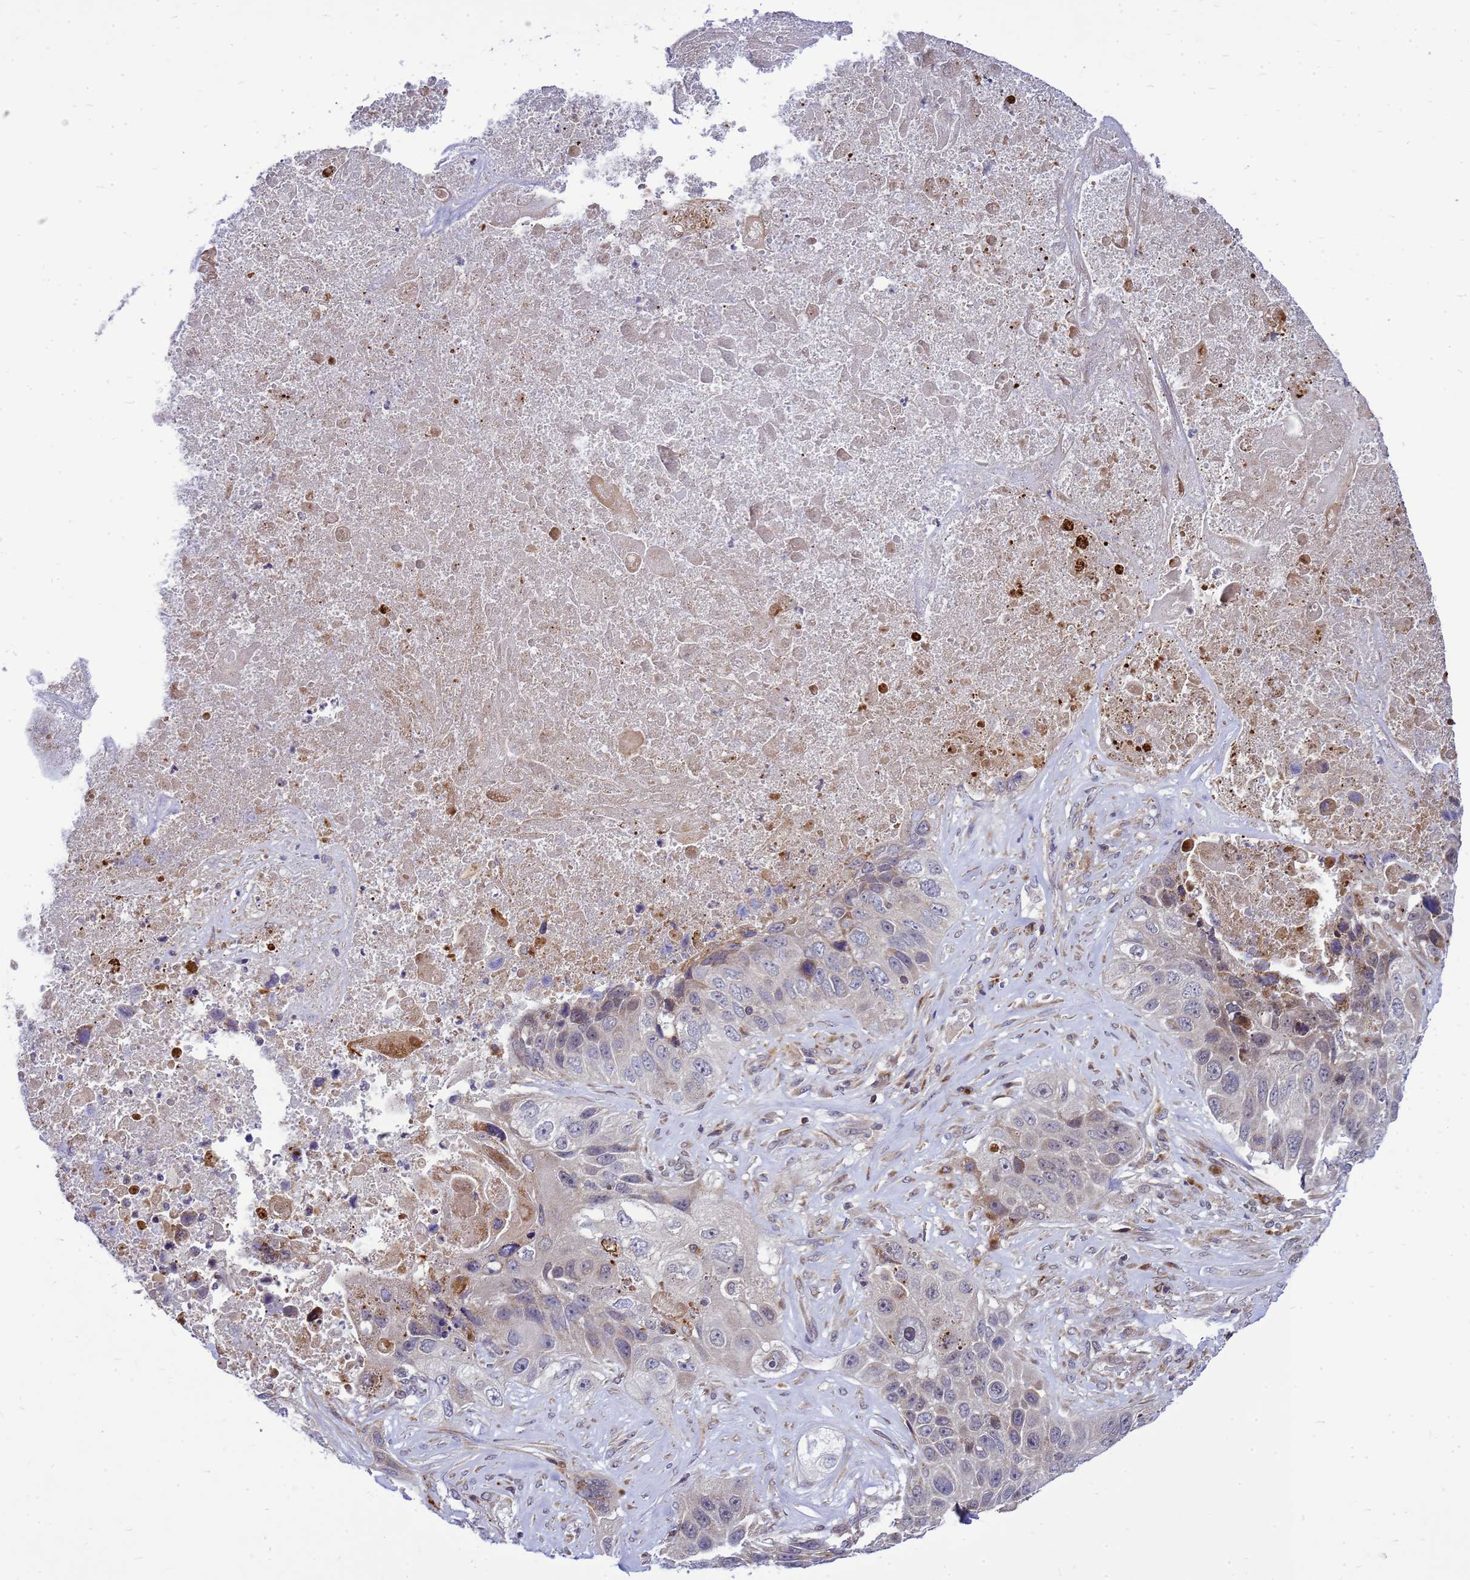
{"staining": {"intensity": "weak", "quantity": "<25%", "location": "cytoplasmic/membranous"}, "tissue": "lung cancer", "cell_type": "Tumor cells", "image_type": "cancer", "snomed": [{"axis": "morphology", "description": "Squamous cell carcinoma, NOS"}, {"axis": "topography", "description": "Lung"}], "caption": "A photomicrograph of lung squamous cell carcinoma stained for a protein exhibits no brown staining in tumor cells. (DAB immunohistochemistry with hematoxylin counter stain).", "gene": "C12orf43", "patient": {"sex": "male", "age": 61}}